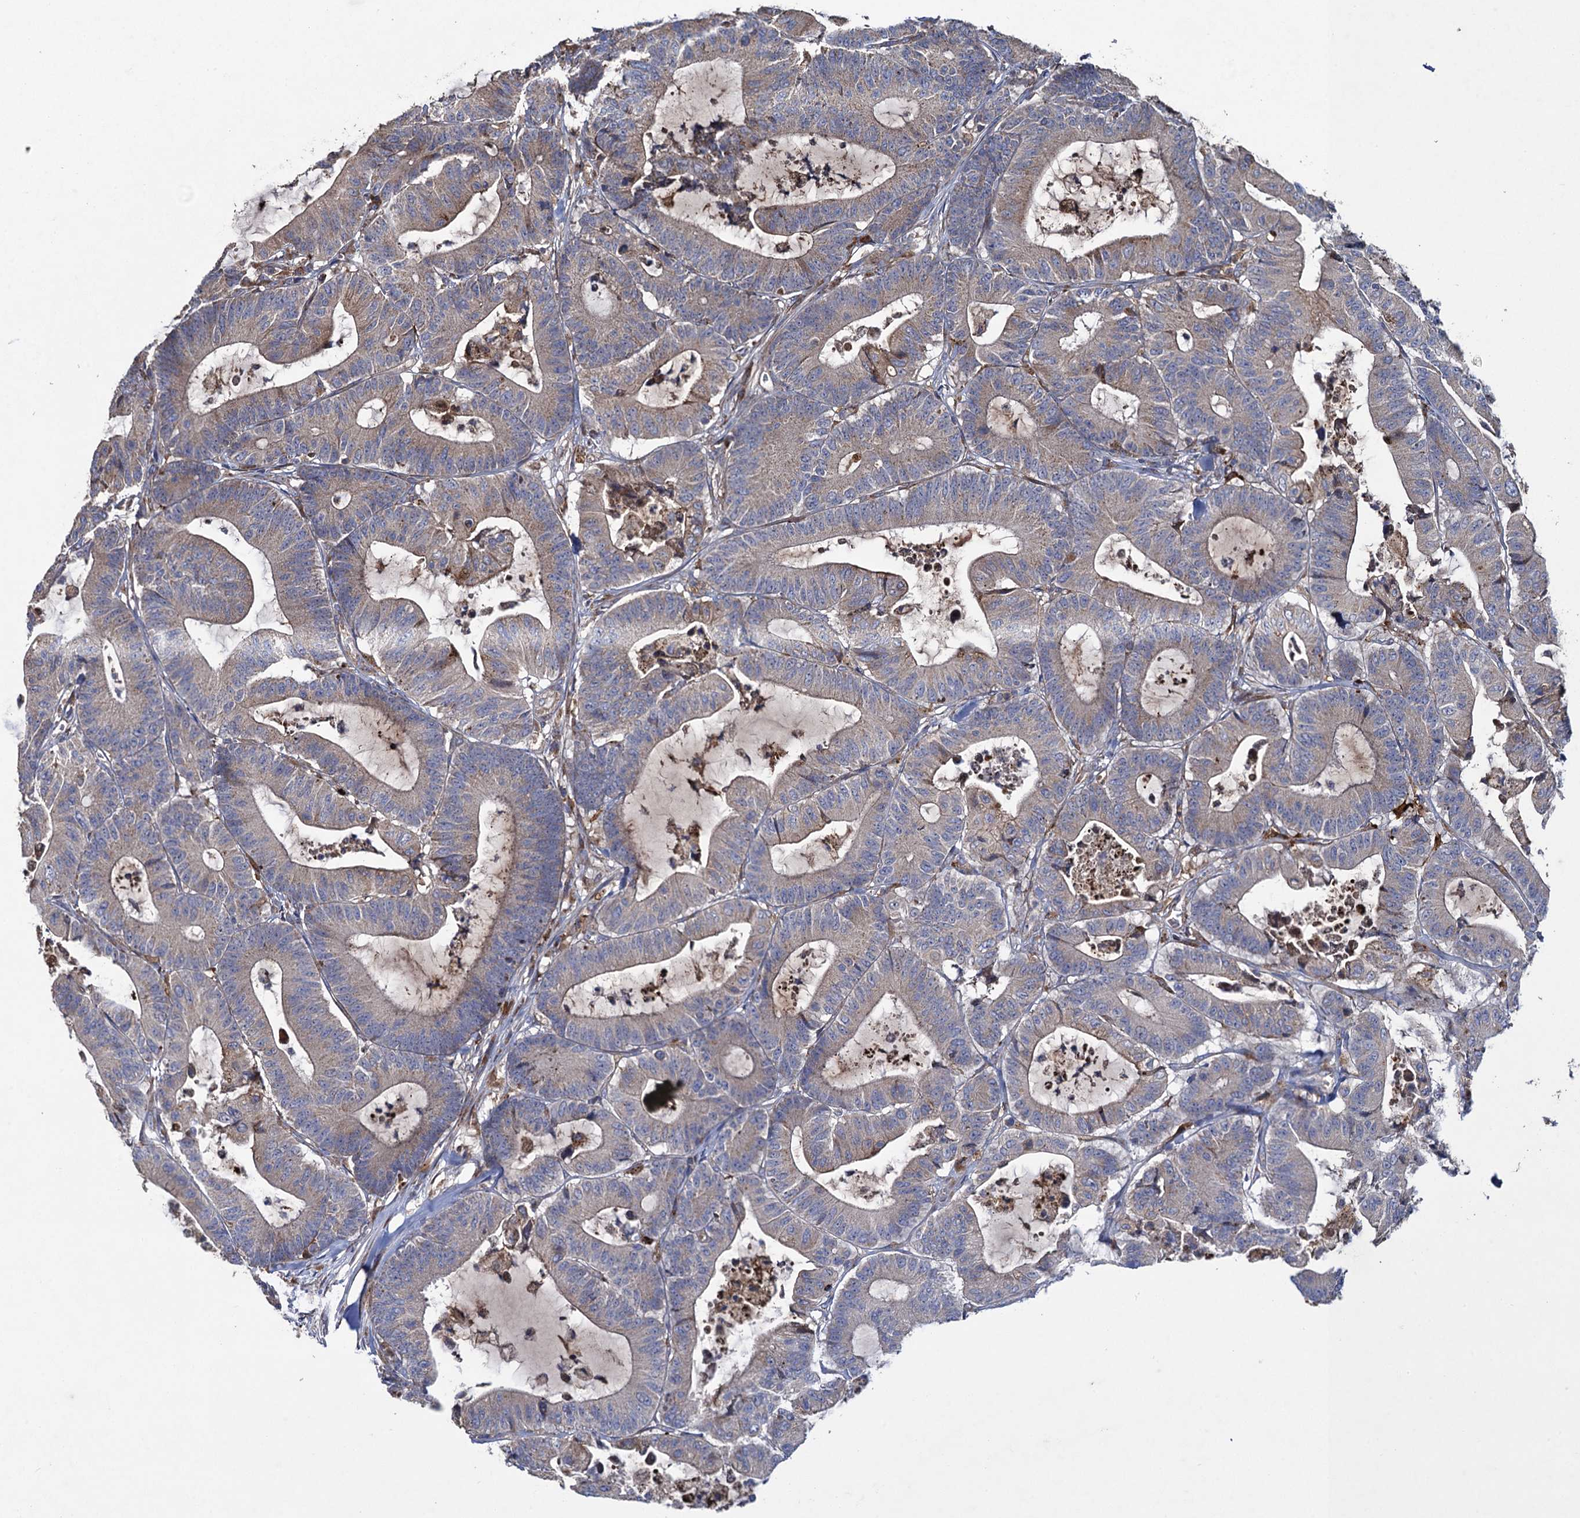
{"staining": {"intensity": "weak", "quantity": "25%-75%", "location": "cytoplasmic/membranous"}, "tissue": "colorectal cancer", "cell_type": "Tumor cells", "image_type": "cancer", "snomed": [{"axis": "morphology", "description": "Adenocarcinoma, NOS"}, {"axis": "topography", "description": "Colon"}], "caption": "A brown stain labels weak cytoplasmic/membranous staining of a protein in human colorectal cancer tumor cells.", "gene": "TXNDC11", "patient": {"sex": "female", "age": 84}}